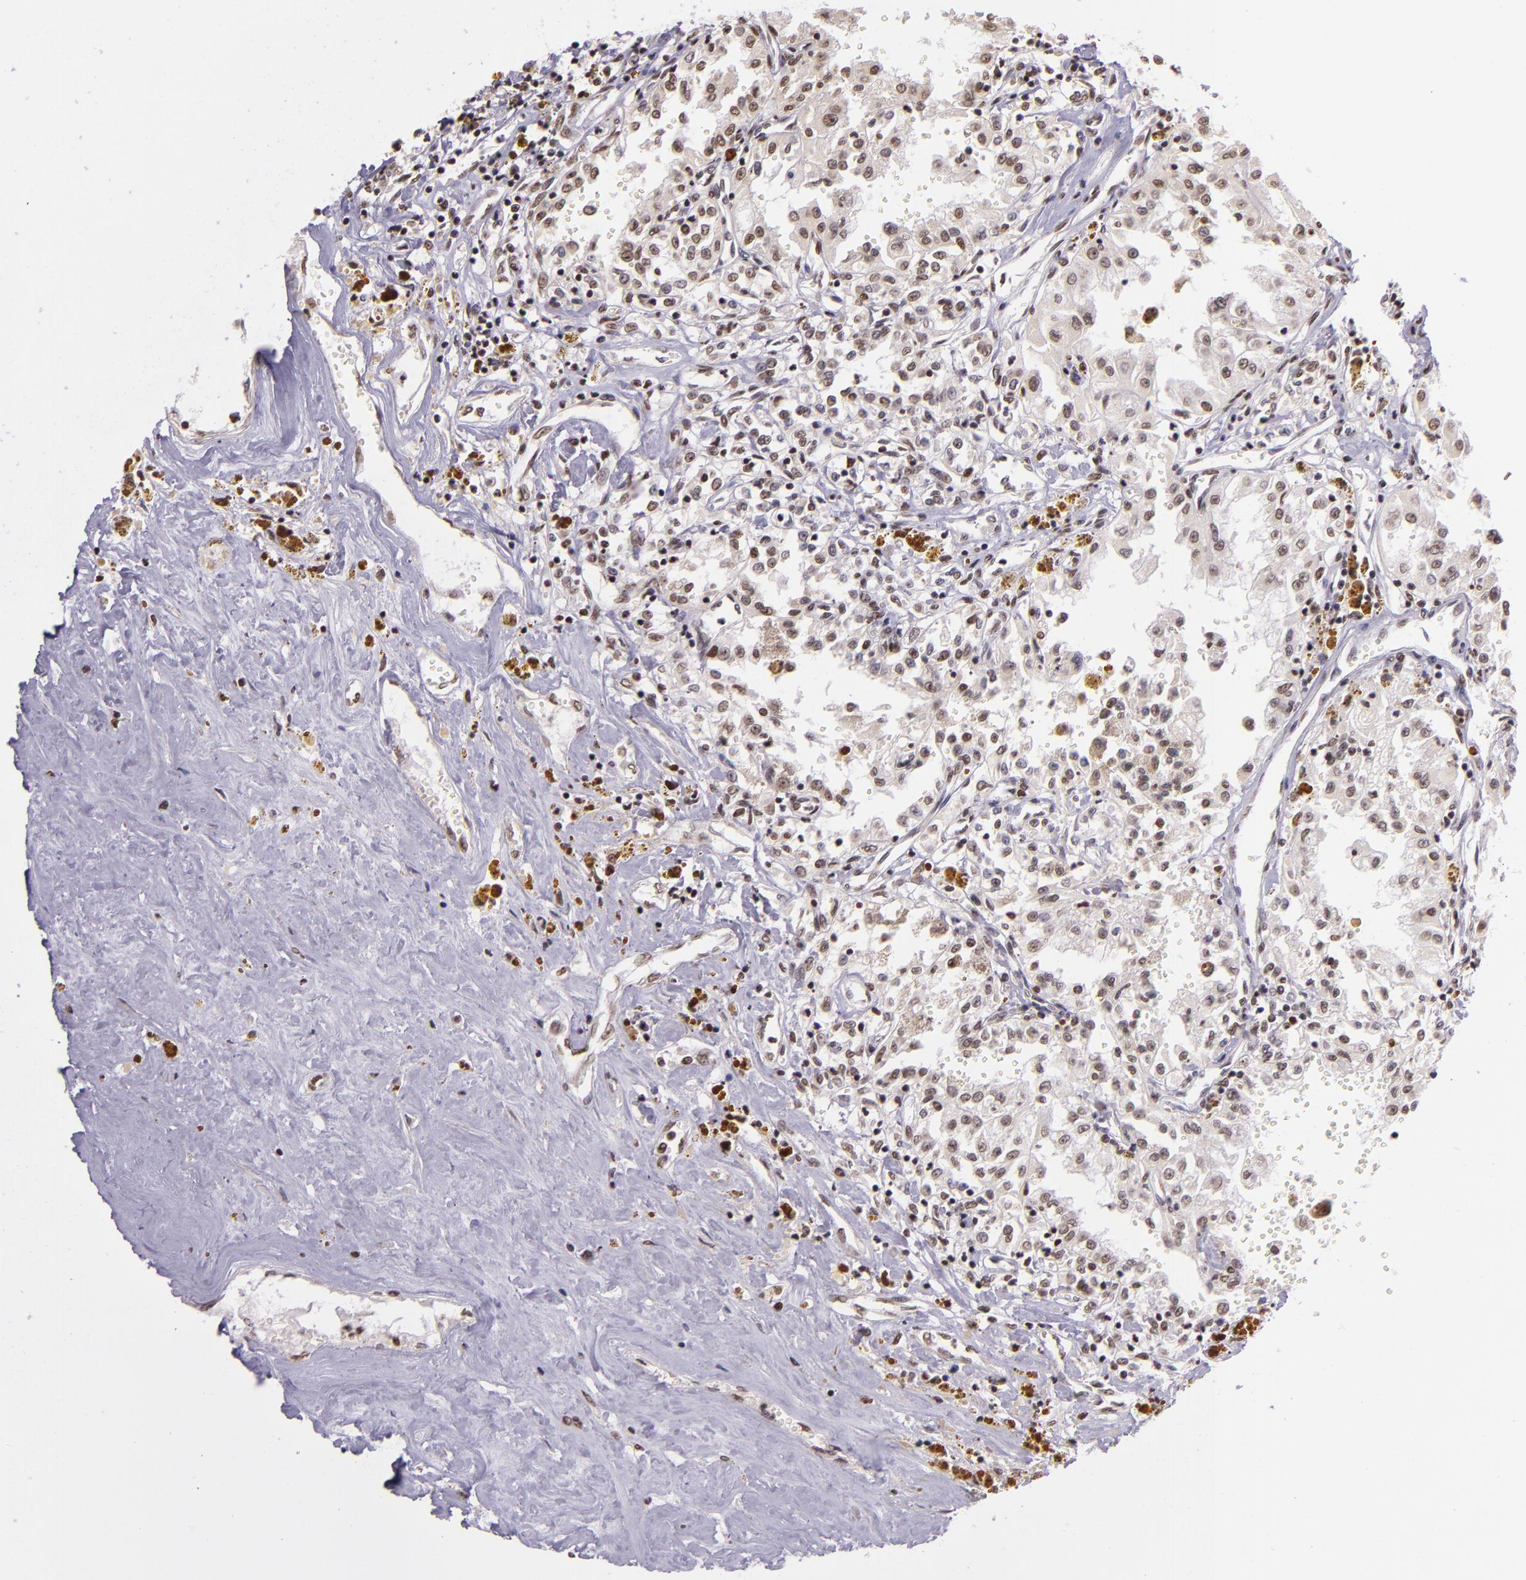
{"staining": {"intensity": "weak", "quantity": "<25%", "location": "nuclear"}, "tissue": "renal cancer", "cell_type": "Tumor cells", "image_type": "cancer", "snomed": [{"axis": "morphology", "description": "Adenocarcinoma, NOS"}, {"axis": "topography", "description": "Kidney"}], "caption": "There is no significant positivity in tumor cells of renal adenocarcinoma.", "gene": "USF1", "patient": {"sex": "male", "age": 78}}